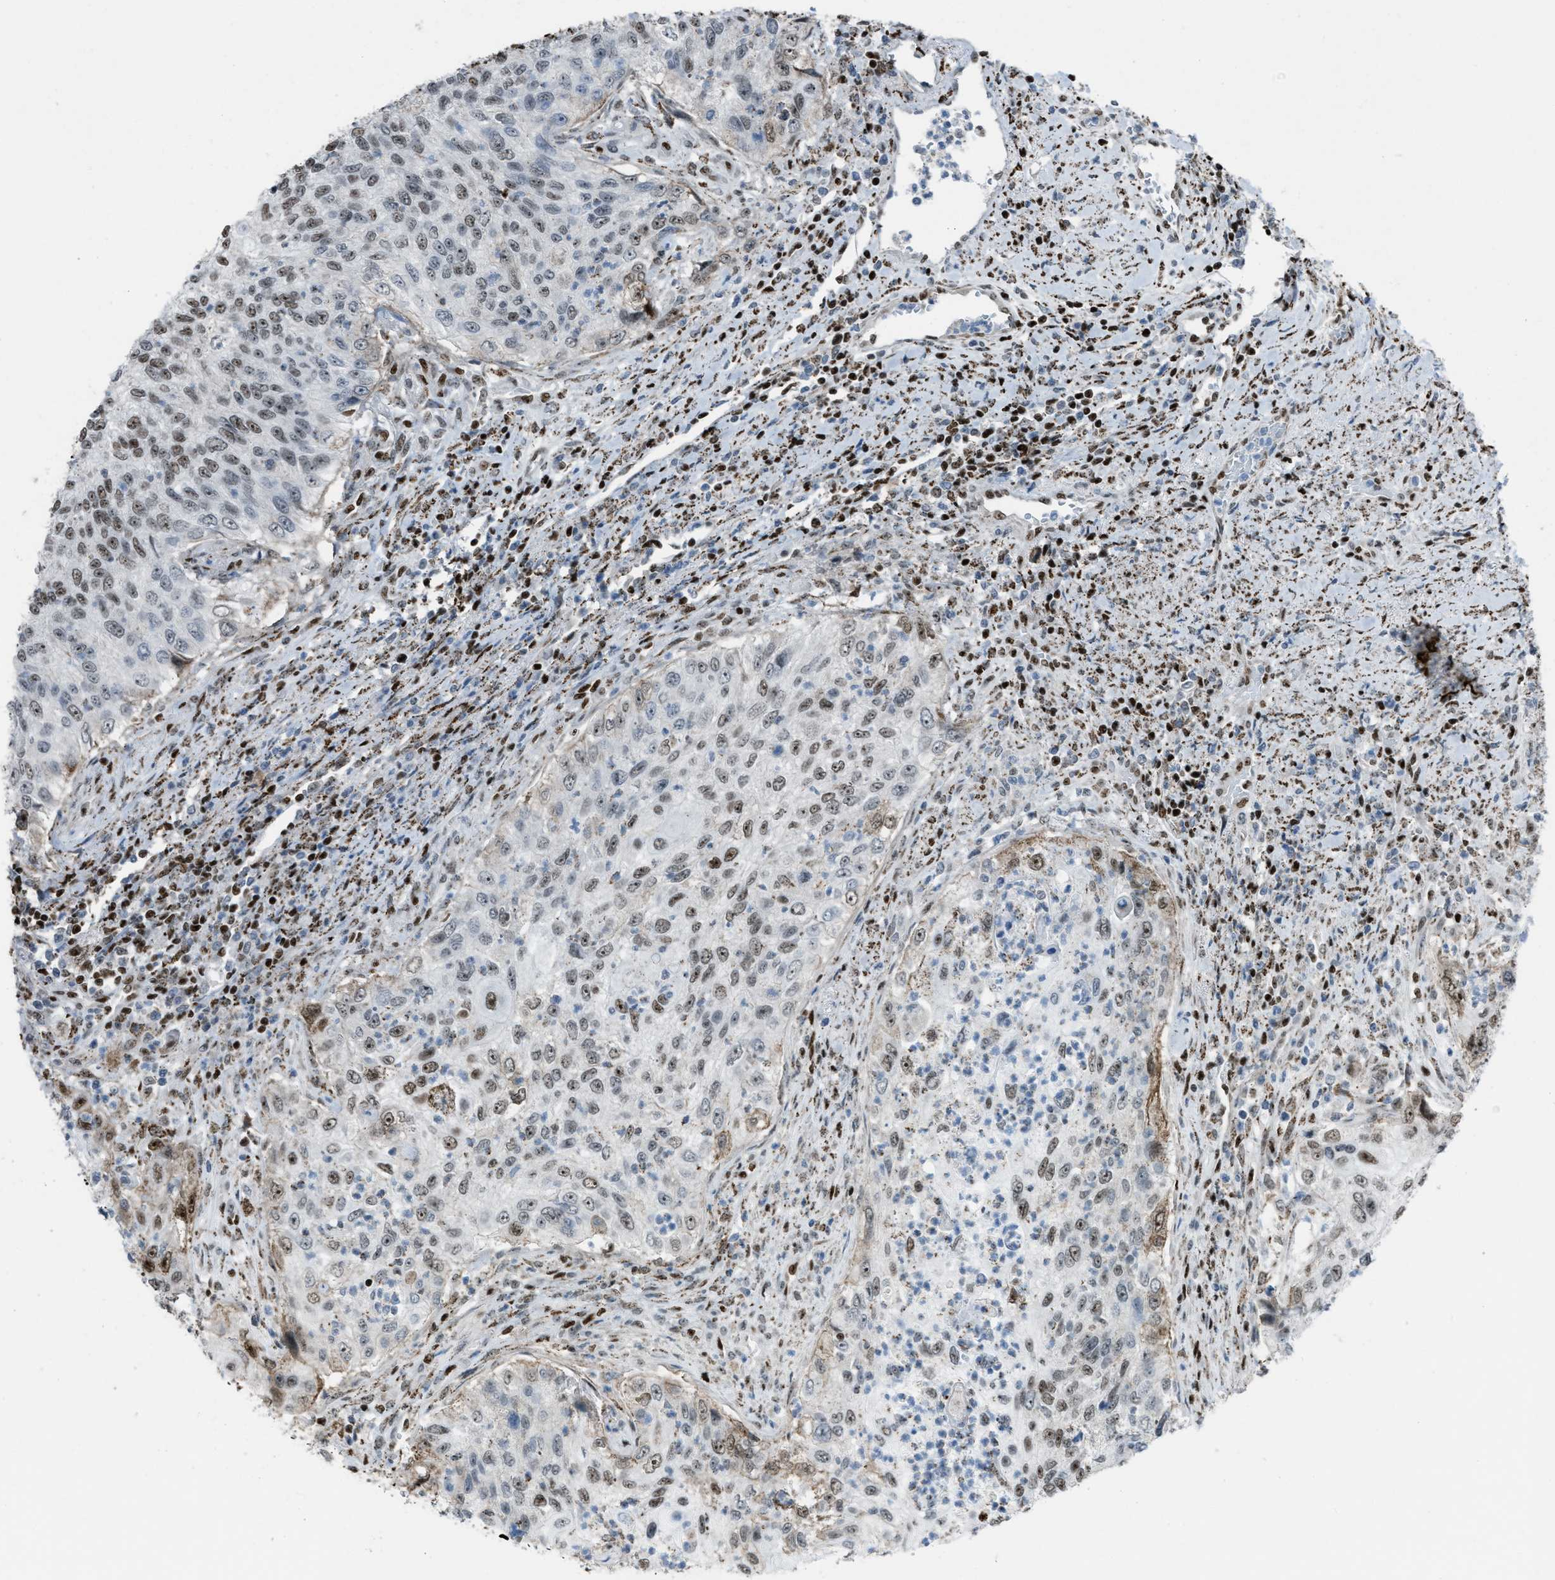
{"staining": {"intensity": "moderate", "quantity": ">75%", "location": "nuclear"}, "tissue": "urothelial cancer", "cell_type": "Tumor cells", "image_type": "cancer", "snomed": [{"axis": "morphology", "description": "Urothelial carcinoma, High grade"}, {"axis": "topography", "description": "Urinary bladder"}], "caption": "Immunohistochemical staining of human urothelial carcinoma (high-grade) shows medium levels of moderate nuclear protein staining in about >75% of tumor cells.", "gene": "SLFN5", "patient": {"sex": "female", "age": 60}}